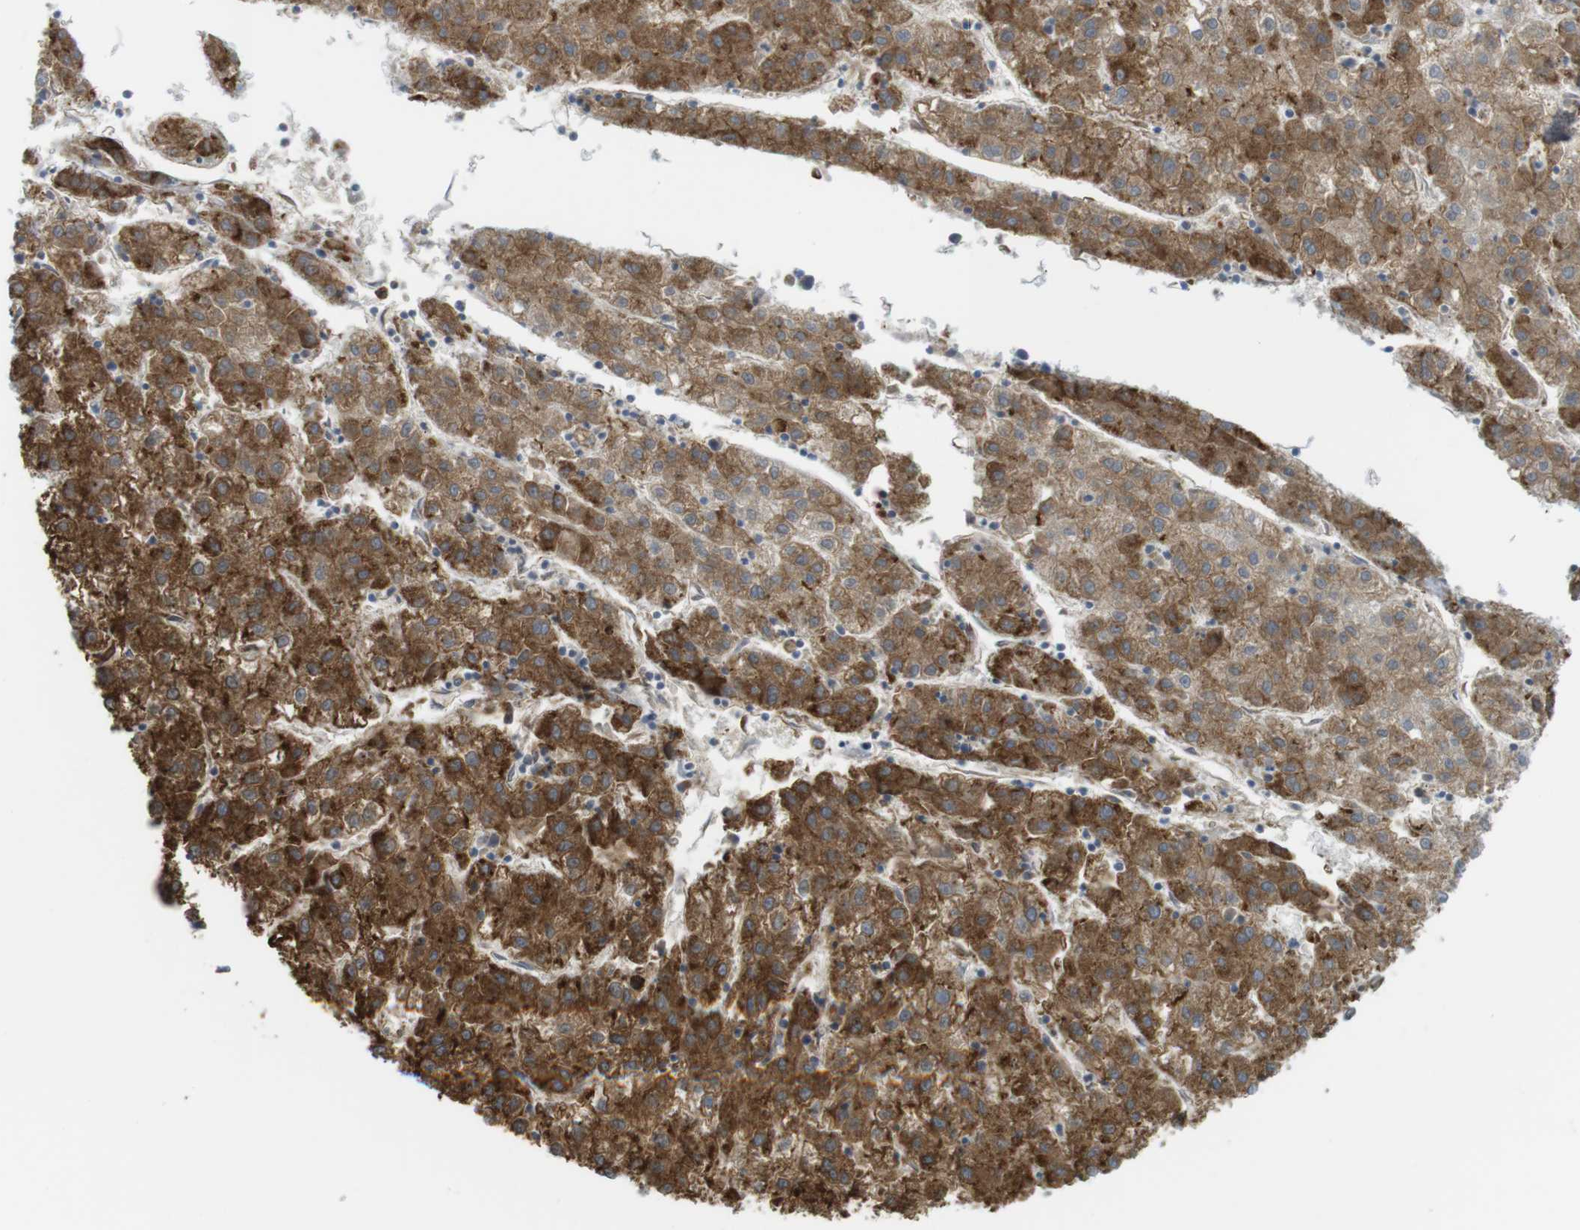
{"staining": {"intensity": "strong", "quantity": ">75%", "location": "cytoplasmic/membranous"}, "tissue": "liver cancer", "cell_type": "Tumor cells", "image_type": "cancer", "snomed": [{"axis": "morphology", "description": "Carcinoma, Hepatocellular, NOS"}, {"axis": "topography", "description": "Liver"}], "caption": "Immunohistochemistry (IHC) photomicrograph of liver cancer (hepatocellular carcinoma) stained for a protein (brown), which reveals high levels of strong cytoplasmic/membranous staining in about >75% of tumor cells.", "gene": "MBOAT2", "patient": {"sex": "male", "age": 72}}